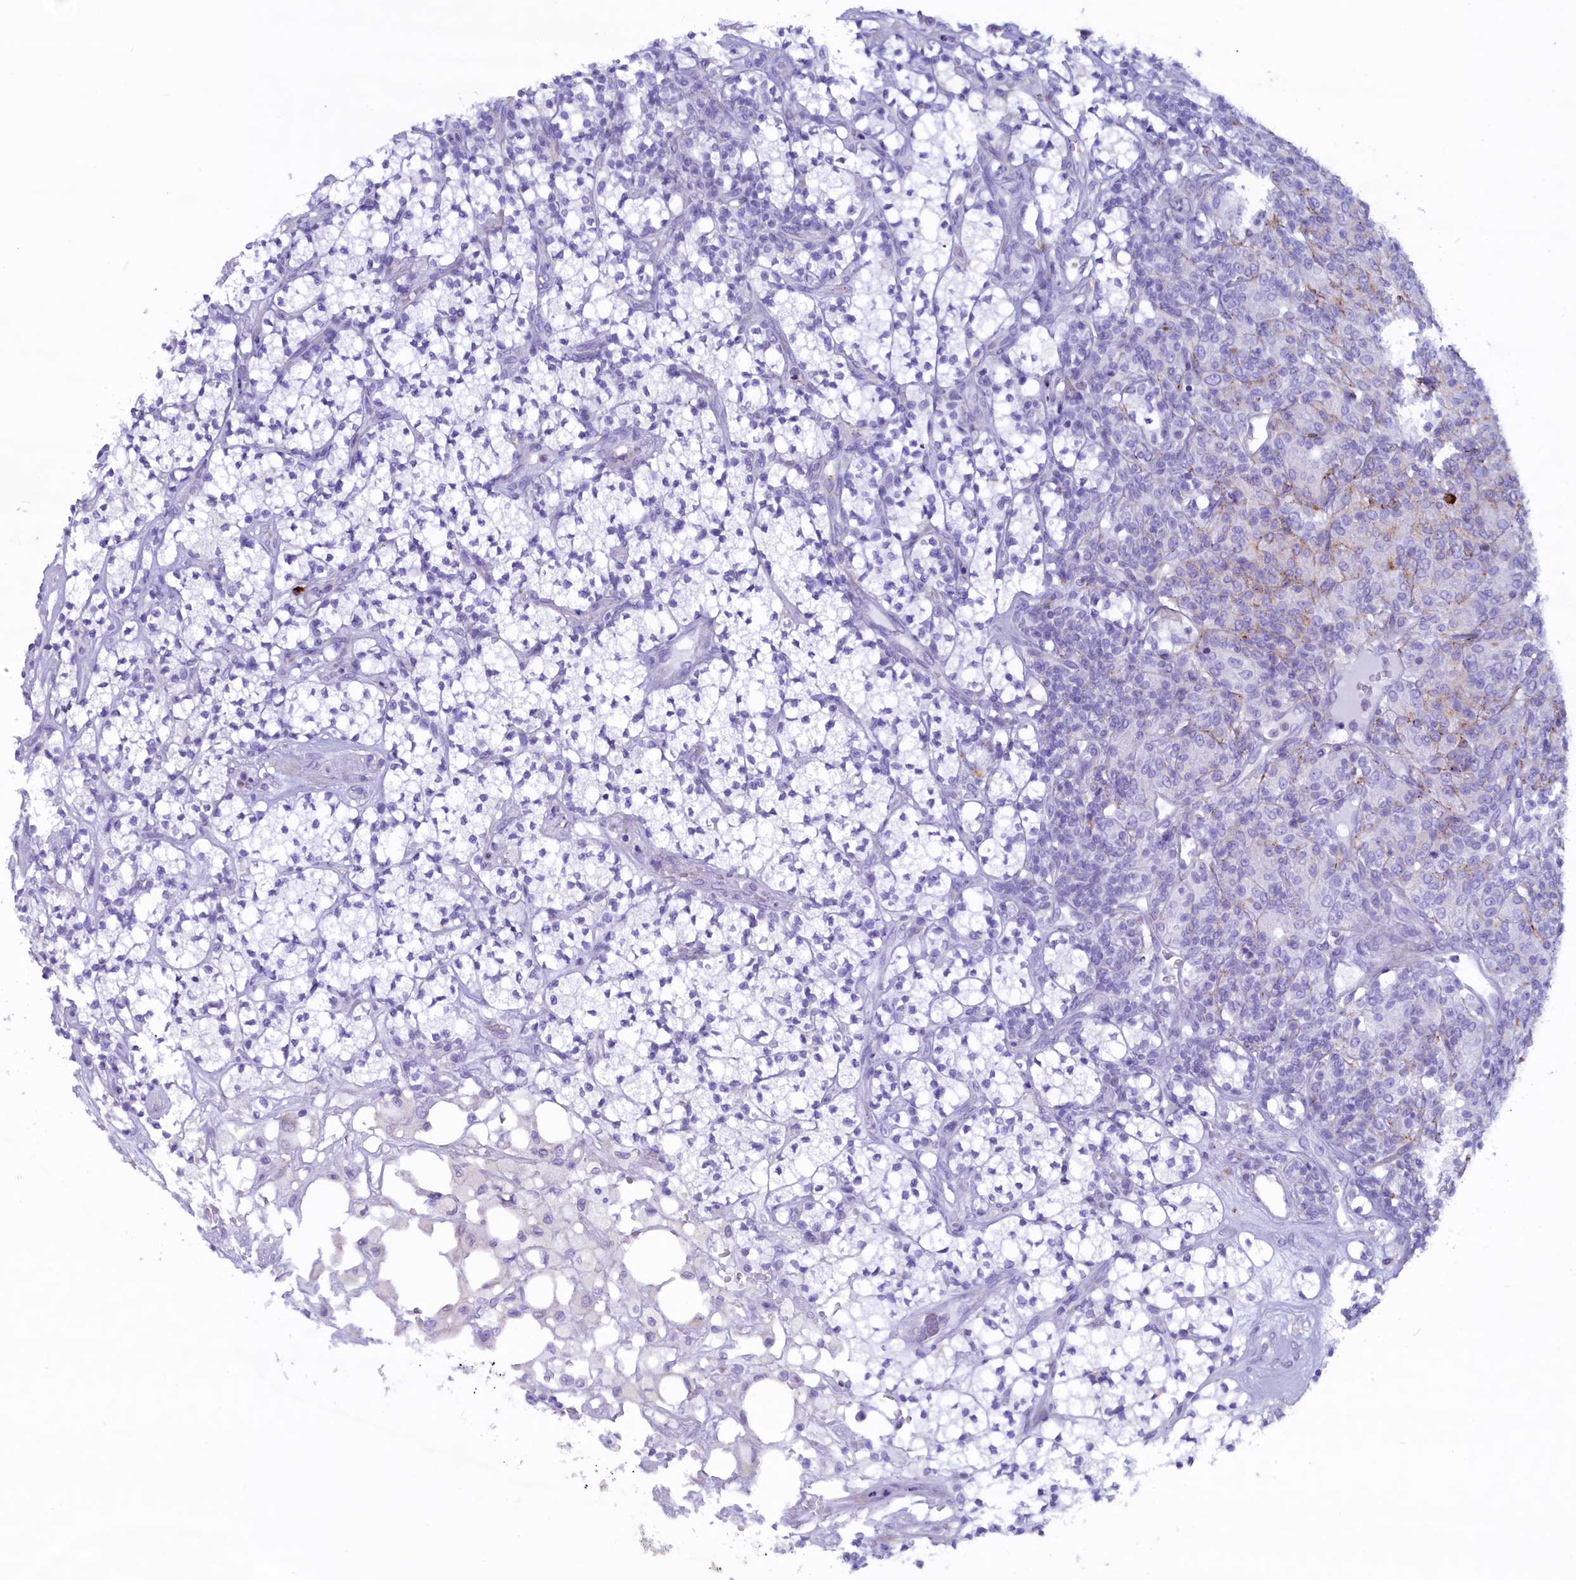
{"staining": {"intensity": "negative", "quantity": "none", "location": "none"}, "tissue": "renal cancer", "cell_type": "Tumor cells", "image_type": "cancer", "snomed": [{"axis": "morphology", "description": "Adenocarcinoma, NOS"}, {"axis": "topography", "description": "Kidney"}], "caption": "This is an immunohistochemistry (IHC) image of renal cancer (adenocarcinoma). There is no positivity in tumor cells.", "gene": "MPV17L2", "patient": {"sex": "male", "age": 77}}